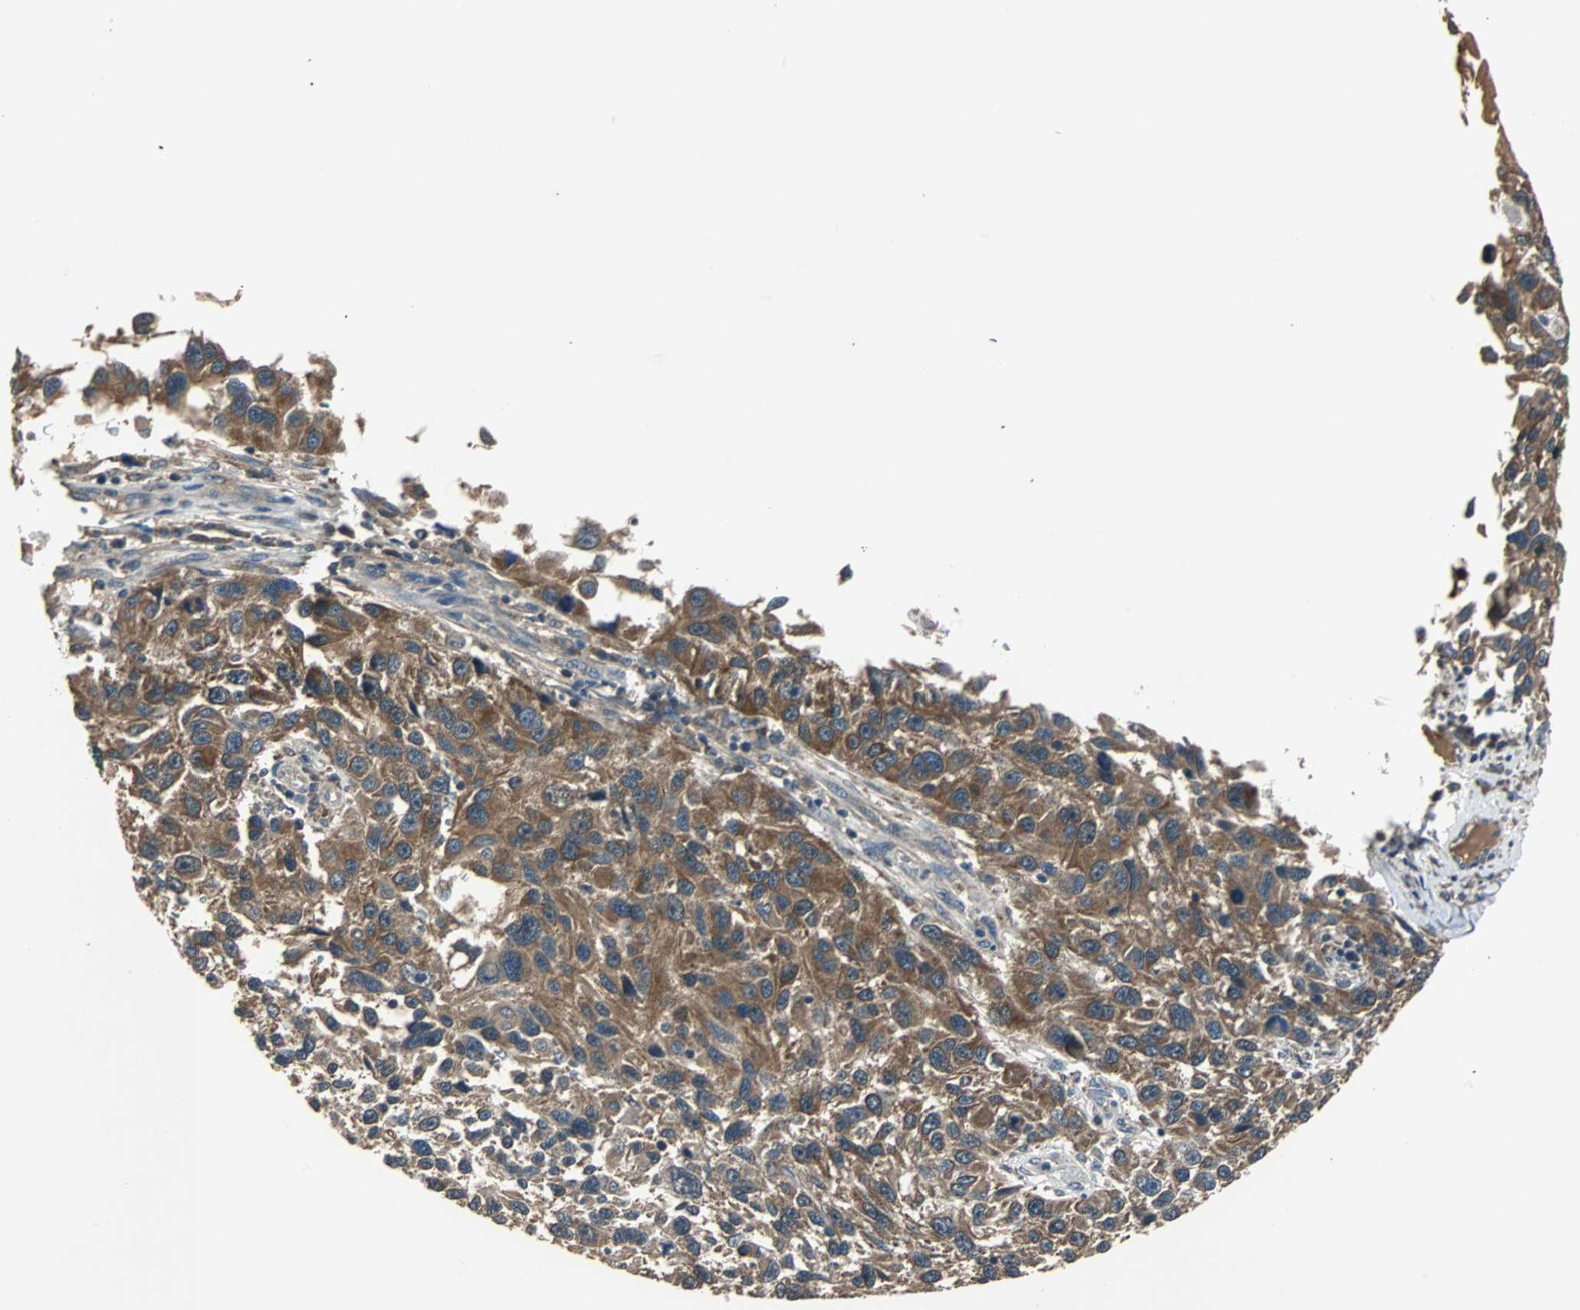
{"staining": {"intensity": "strong", "quantity": ">75%", "location": "cytoplasmic/membranous"}, "tissue": "melanoma", "cell_type": "Tumor cells", "image_type": "cancer", "snomed": [{"axis": "morphology", "description": "Malignant melanoma, NOS"}, {"axis": "topography", "description": "Skin"}], "caption": "Melanoma tissue reveals strong cytoplasmic/membranous positivity in approximately >75% of tumor cells, visualized by immunohistochemistry. Nuclei are stained in blue.", "gene": "ABHD2", "patient": {"sex": "male", "age": 53}}